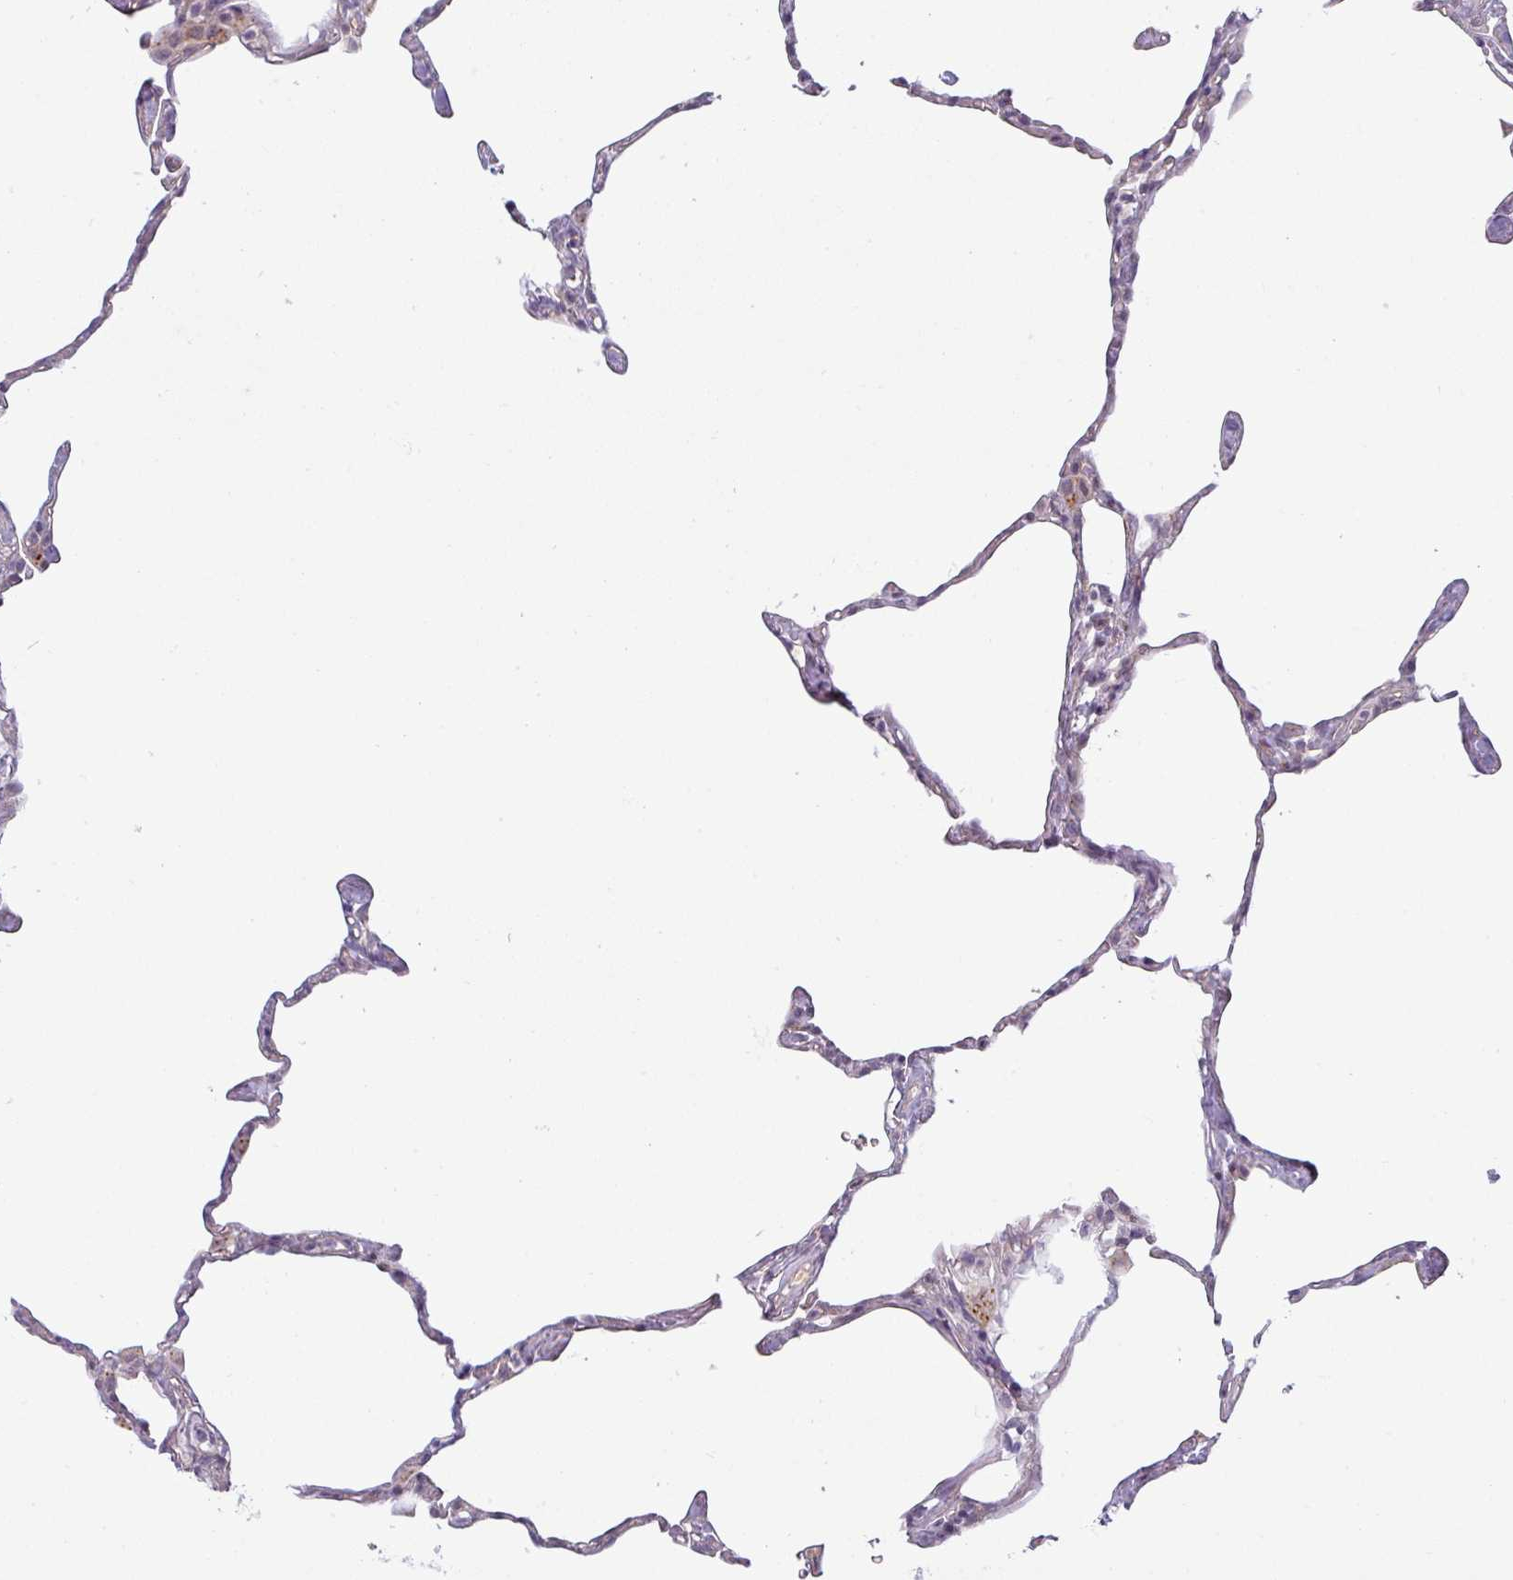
{"staining": {"intensity": "negative", "quantity": "none", "location": "none"}, "tissue": "lung", "cell_type": "Alveolar cells", "image_type": "normal", "snomed": [{"axis": "morphology", "description": "Normal tissue, NOS"}, {"axis": "topography", "description": "Lung"}], "caption": "DAB immunohistochemical staining of unremarkable lung displays no significant positivity in alveolar cells.", "gene": "CCDC144A", "patient": {"sex": "male", "age": 65}}